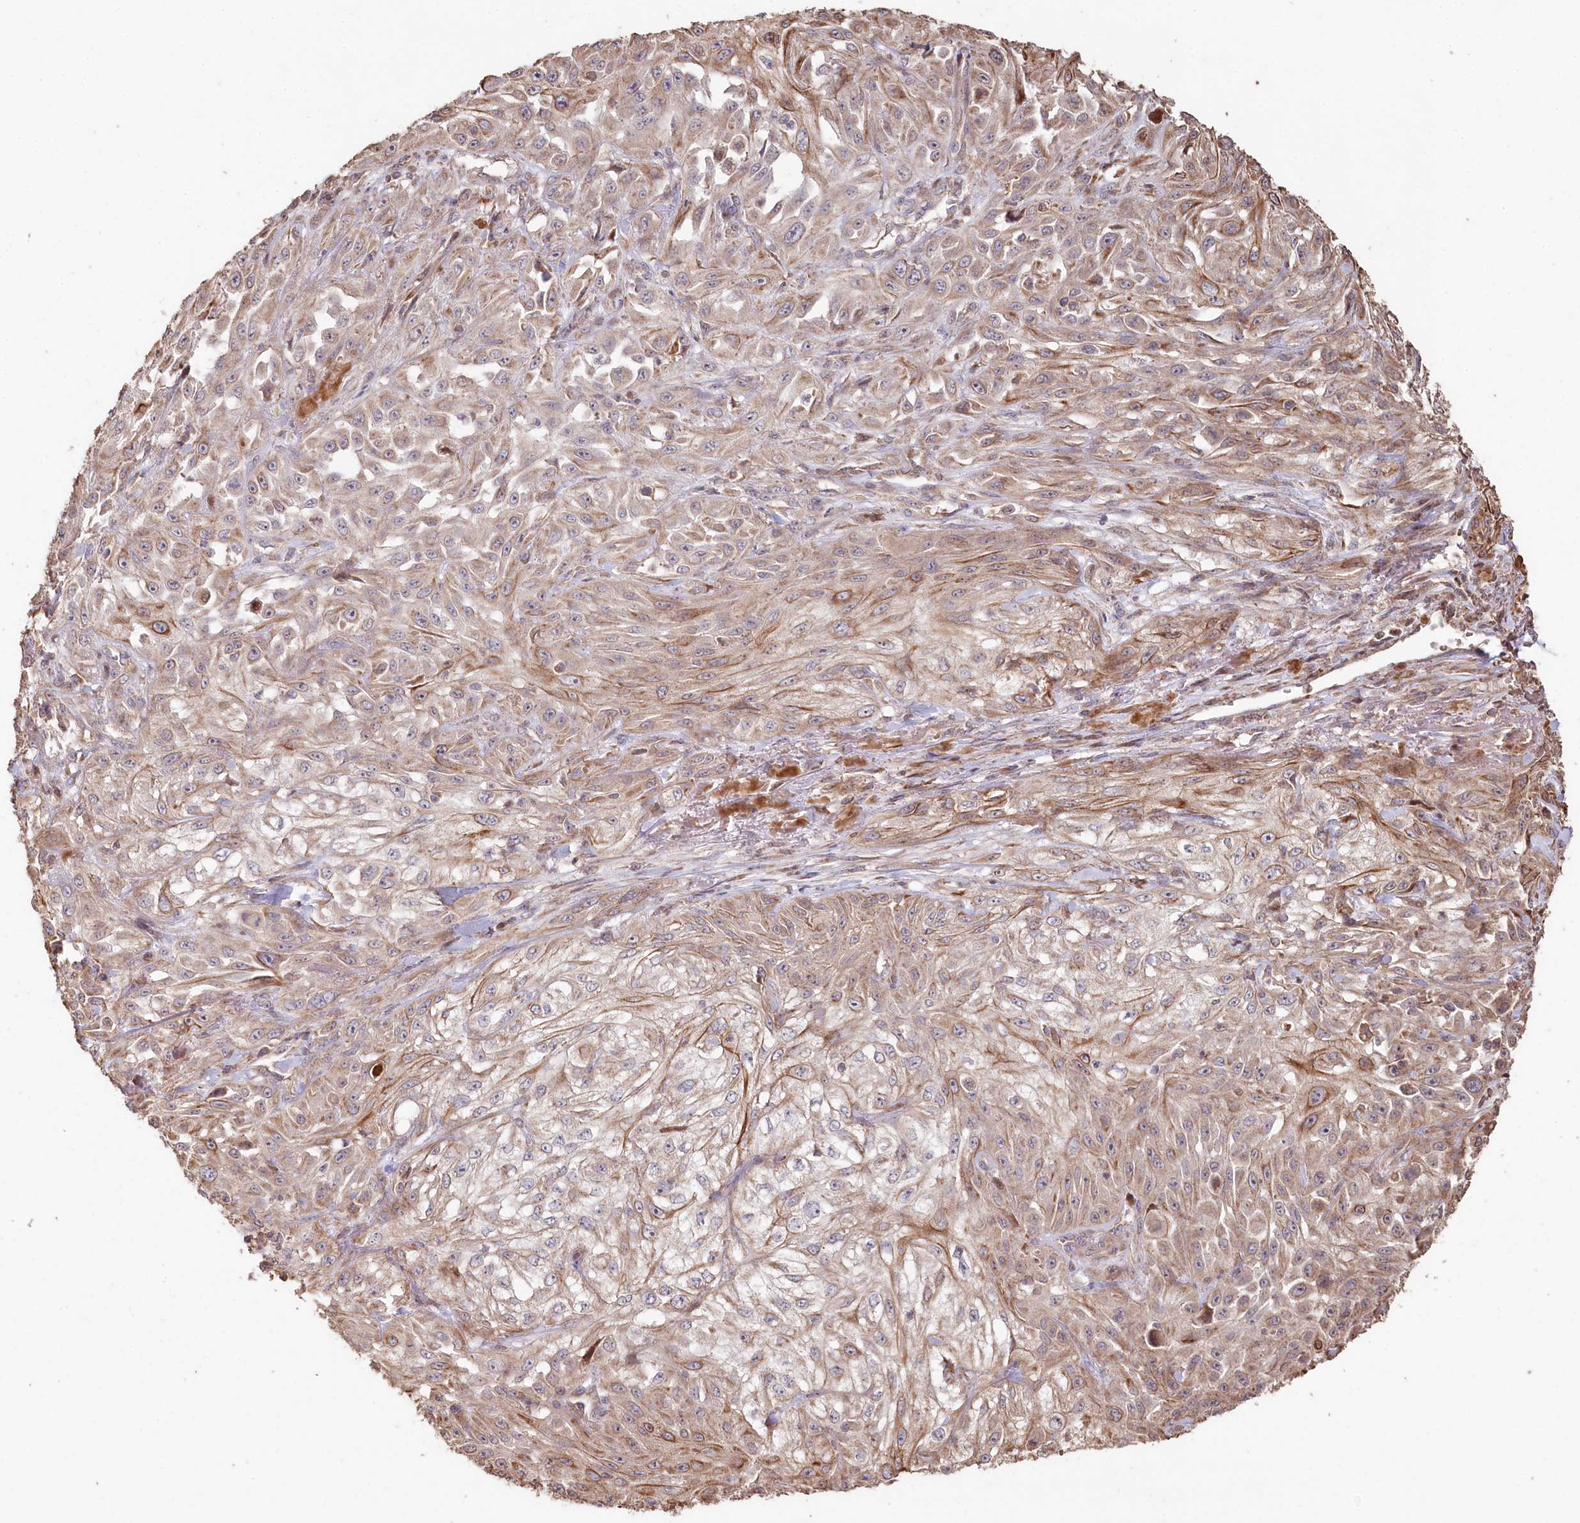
{"staining": {"intensity": "moderate", "quantity": "25%-75%", "location": "cytoplasmic/membranous"}, "tissue": "skin cancer", "cell_type": "Tumor cells", "image_type": "cancer", "snomed": [{"axis": "morphology", "description": "Squamous cell carcinoma, NOS"}, {"axis": "morphology", "description": "Squamous cell carcinoma, metastatic, NOS"}, {"axis": "topography", "description": "Skin"}, {"axis": "topography", "description": "Lymph node"}], "caption": "Moderate cytoplasmic/membranous protein staining is present in about 25%-75% of tumor cells in skin squamous cell carcinoma.", "gene": "HAL", "patient": {"sex": "male", "age": 75}}